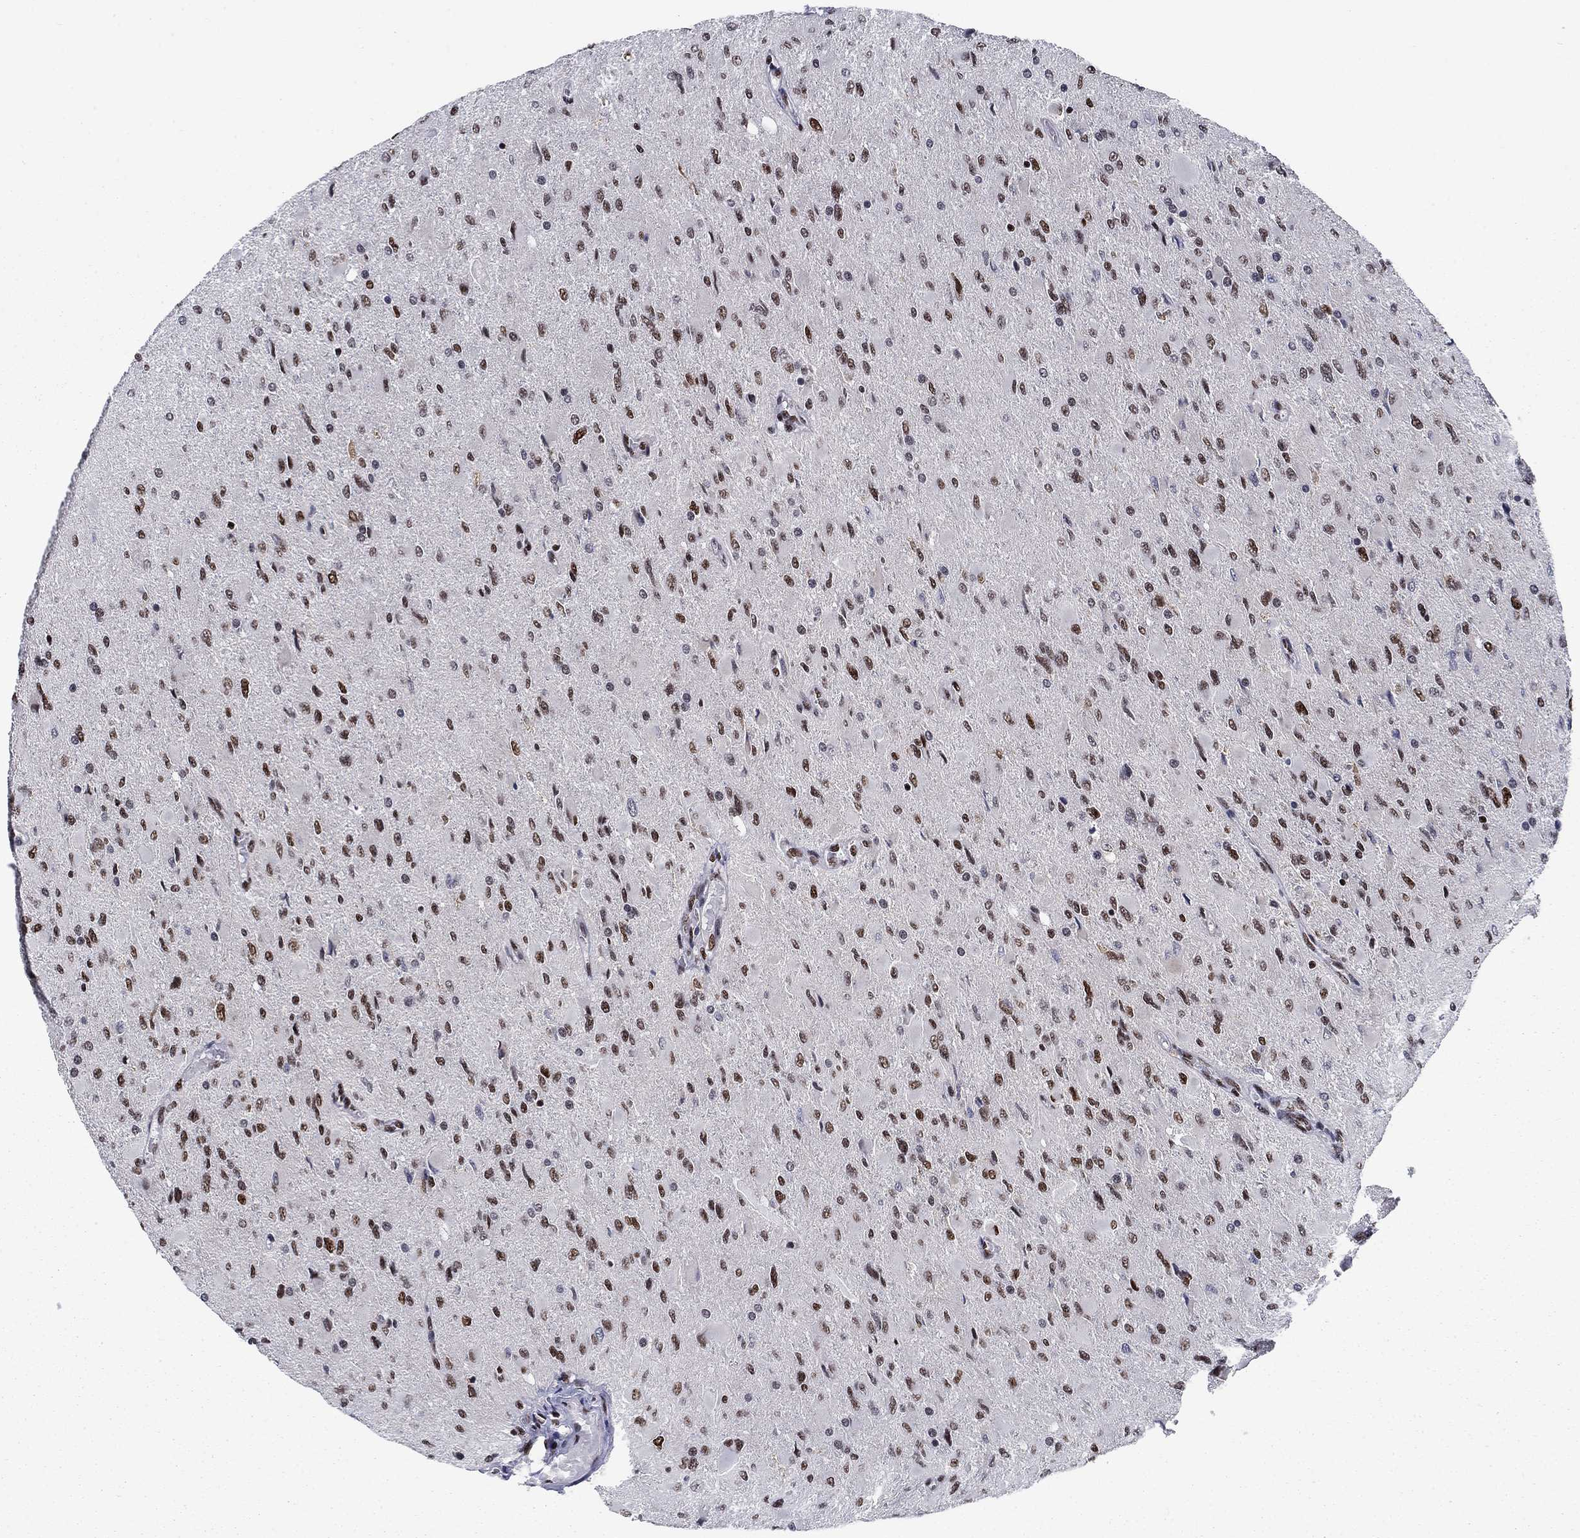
{"staining": {"intensity": "strong", "quantity": "25%-75%", "location": "nuclear"}, "tissue": "glioma", "cell_type": "Tumor cells", "image_type": "cancer", "snomed": [{"axis": "morphology", "description": "Glioma, malignant, High grade"}, {"axis": "topography", "description": "Cerebral cortex"}], "caption": "Immunohistochemistry photomicrograph of human malignant glioma (high-grade) stained for a protein (brown), which demonstrates high levels of strong nuclear positivity in about 25%-75% of tumor cells.", "gene": "RPRD1B", "patient": {"sex": "female", "age": 36}}